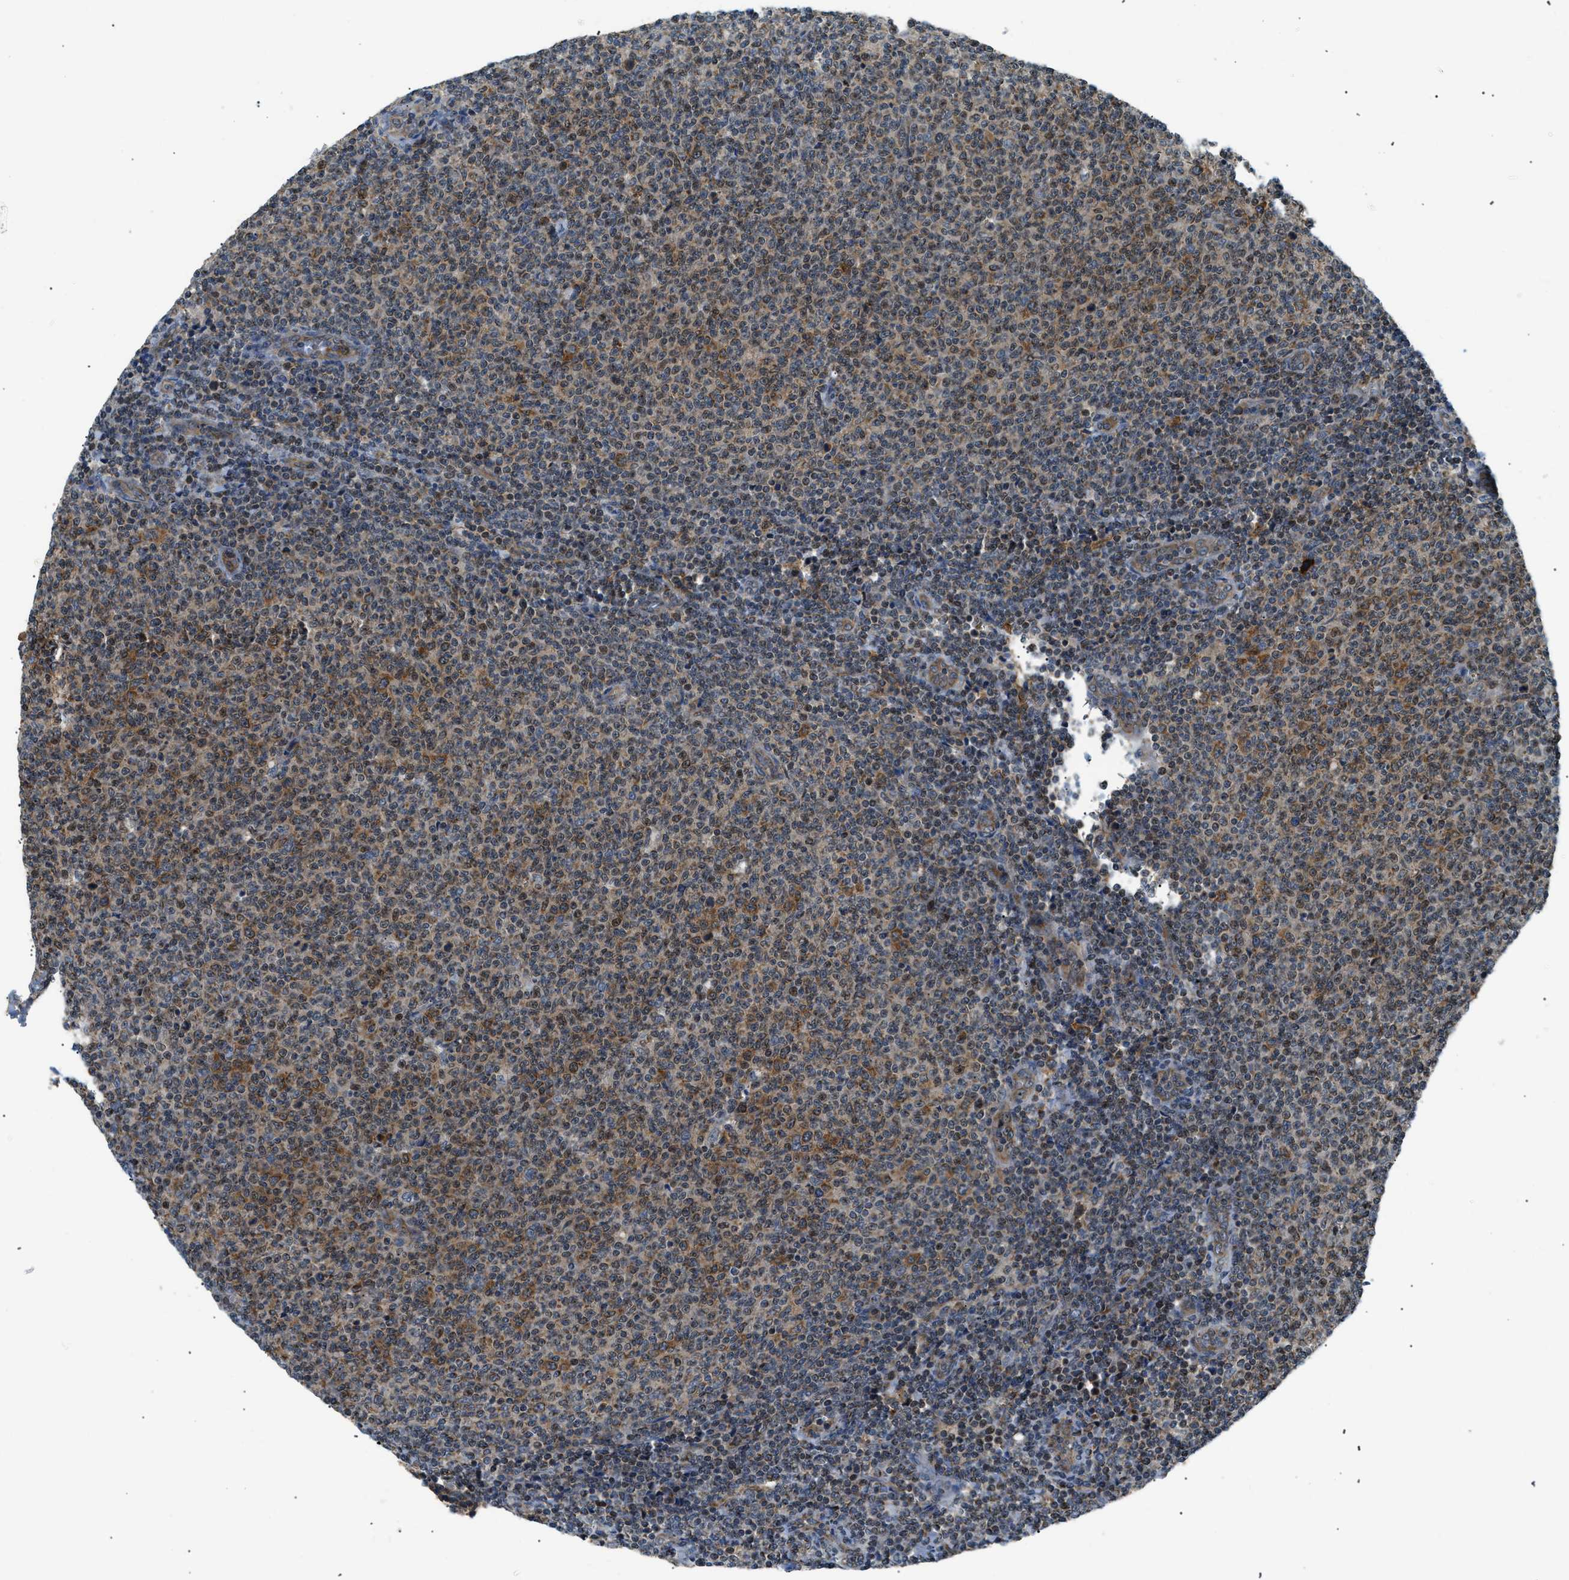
{"staining": {"intensity": "moderate", "quantity": "<25%", "location": "cytoplasmic/membranous,nuclear"}, "tissue": "lymphoma", "cell_type": "Tumor cells", "image_type": "cancer", "snomed": [{"axis": "morphology", "description": "Malignant lymphoma, non-Hodgkin's type, Low grade"}, {"axis": "topography", "description": "Lymph node"}], "caption": "Immunohistochemistry micrograph of human low-grade malignant lymphoma, non-Hodgkin's type stained for a protein (brown), which demonstrates low levels of moderate cytoplasmic/membranous and nuclear expression in about <25% of tumor cells.", "gene": "SRPK1", "patient": {"sex": "male", "age": 66}}